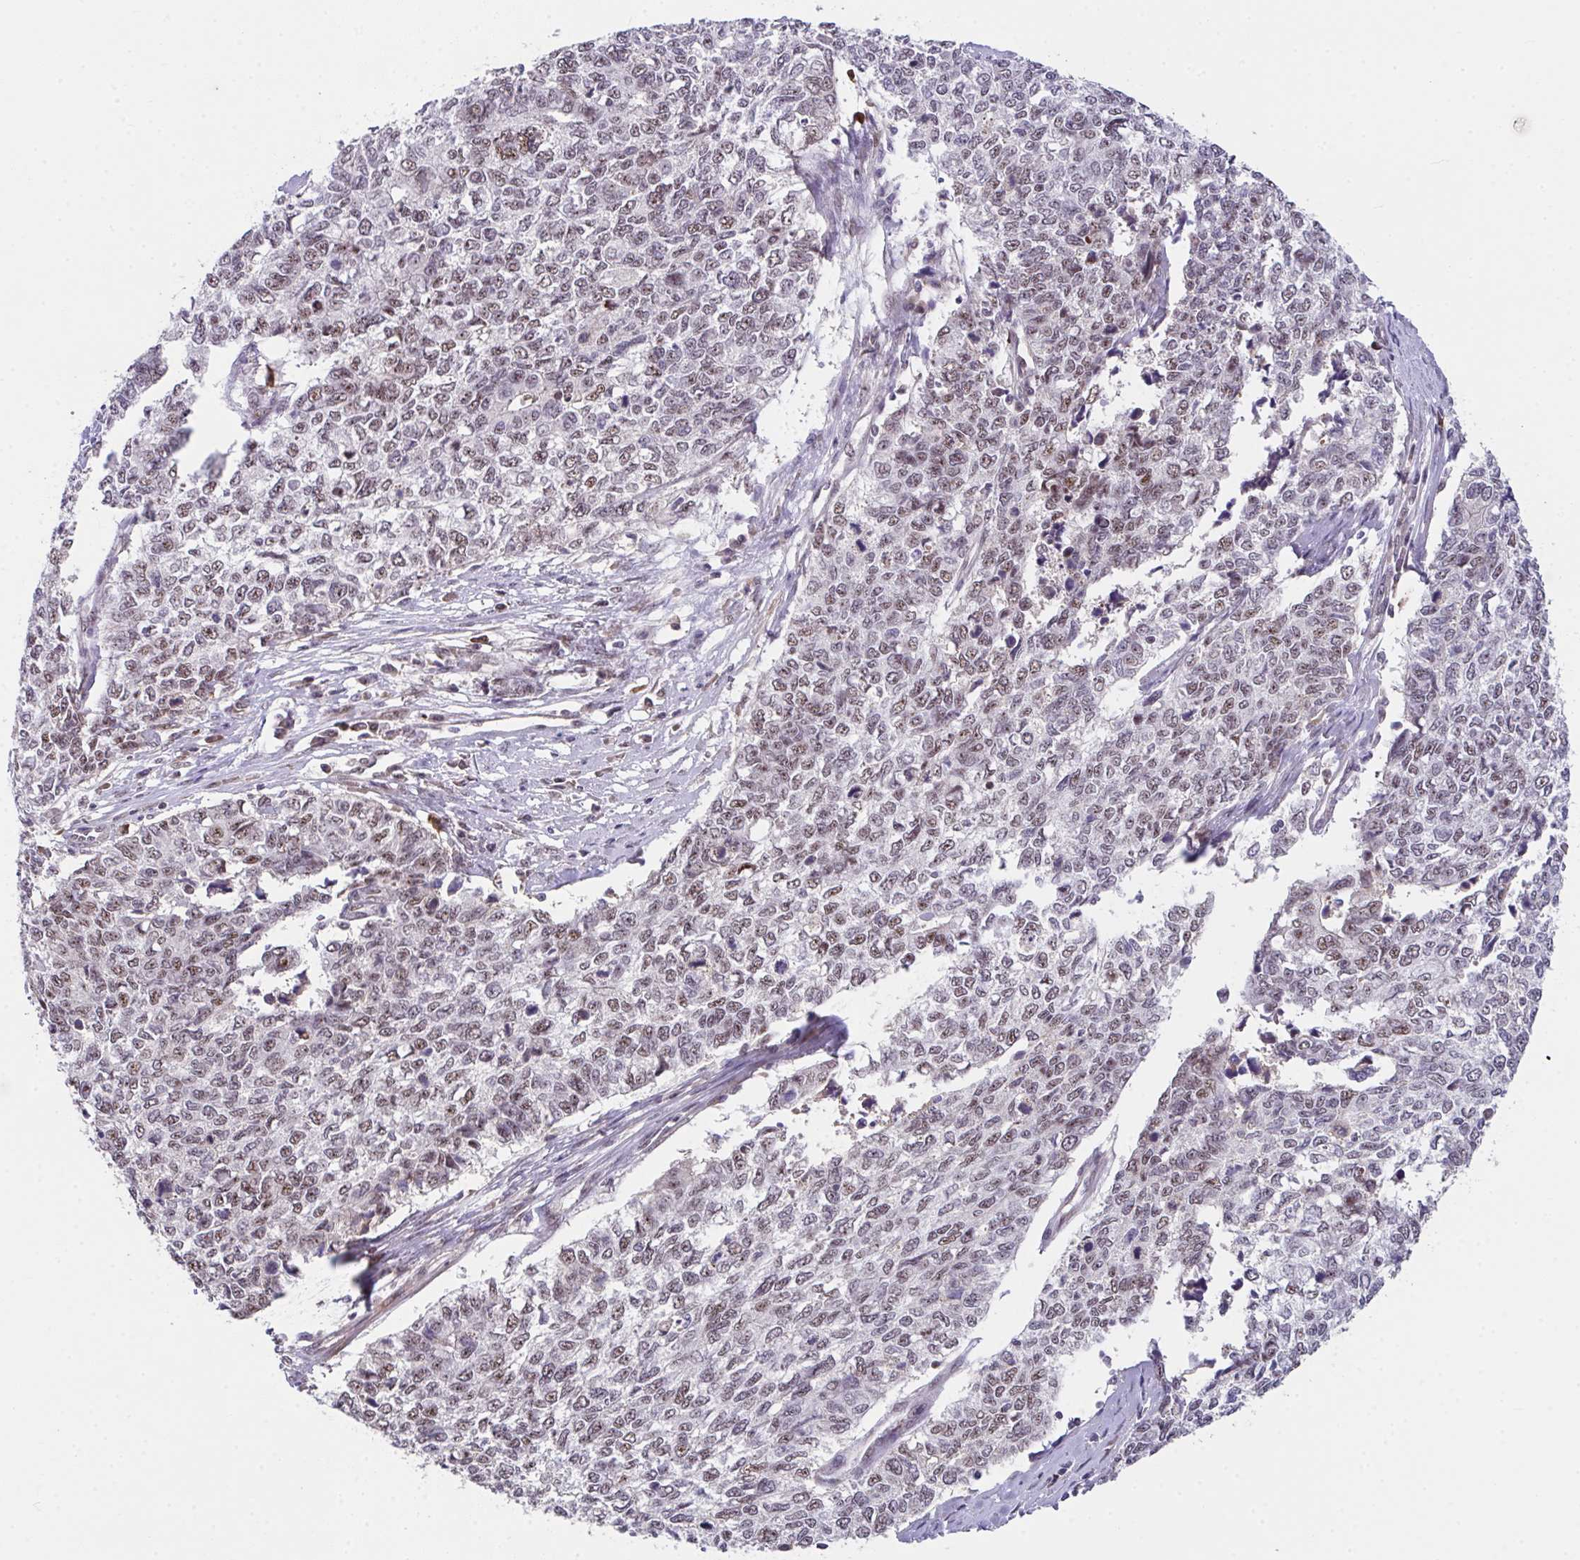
{"staining": {"intensity": "weak", "quantity": ">75%", "location": "nuclear"}, "tissue": "cervical cancer", "cell_type": "Tumor cells", "image_type": "cancer", "snomed": [{"axis": "morphology", "description": "Adenocarcinoma, NOS"}, {"axis": "topography", "description": "Cervix"}], "caption": "Cervical cancer stained with a protein marker reveals weak staining in tumor cells.", "gene": "RBBP6", "patient": {"sex": "female", "age": 63}}